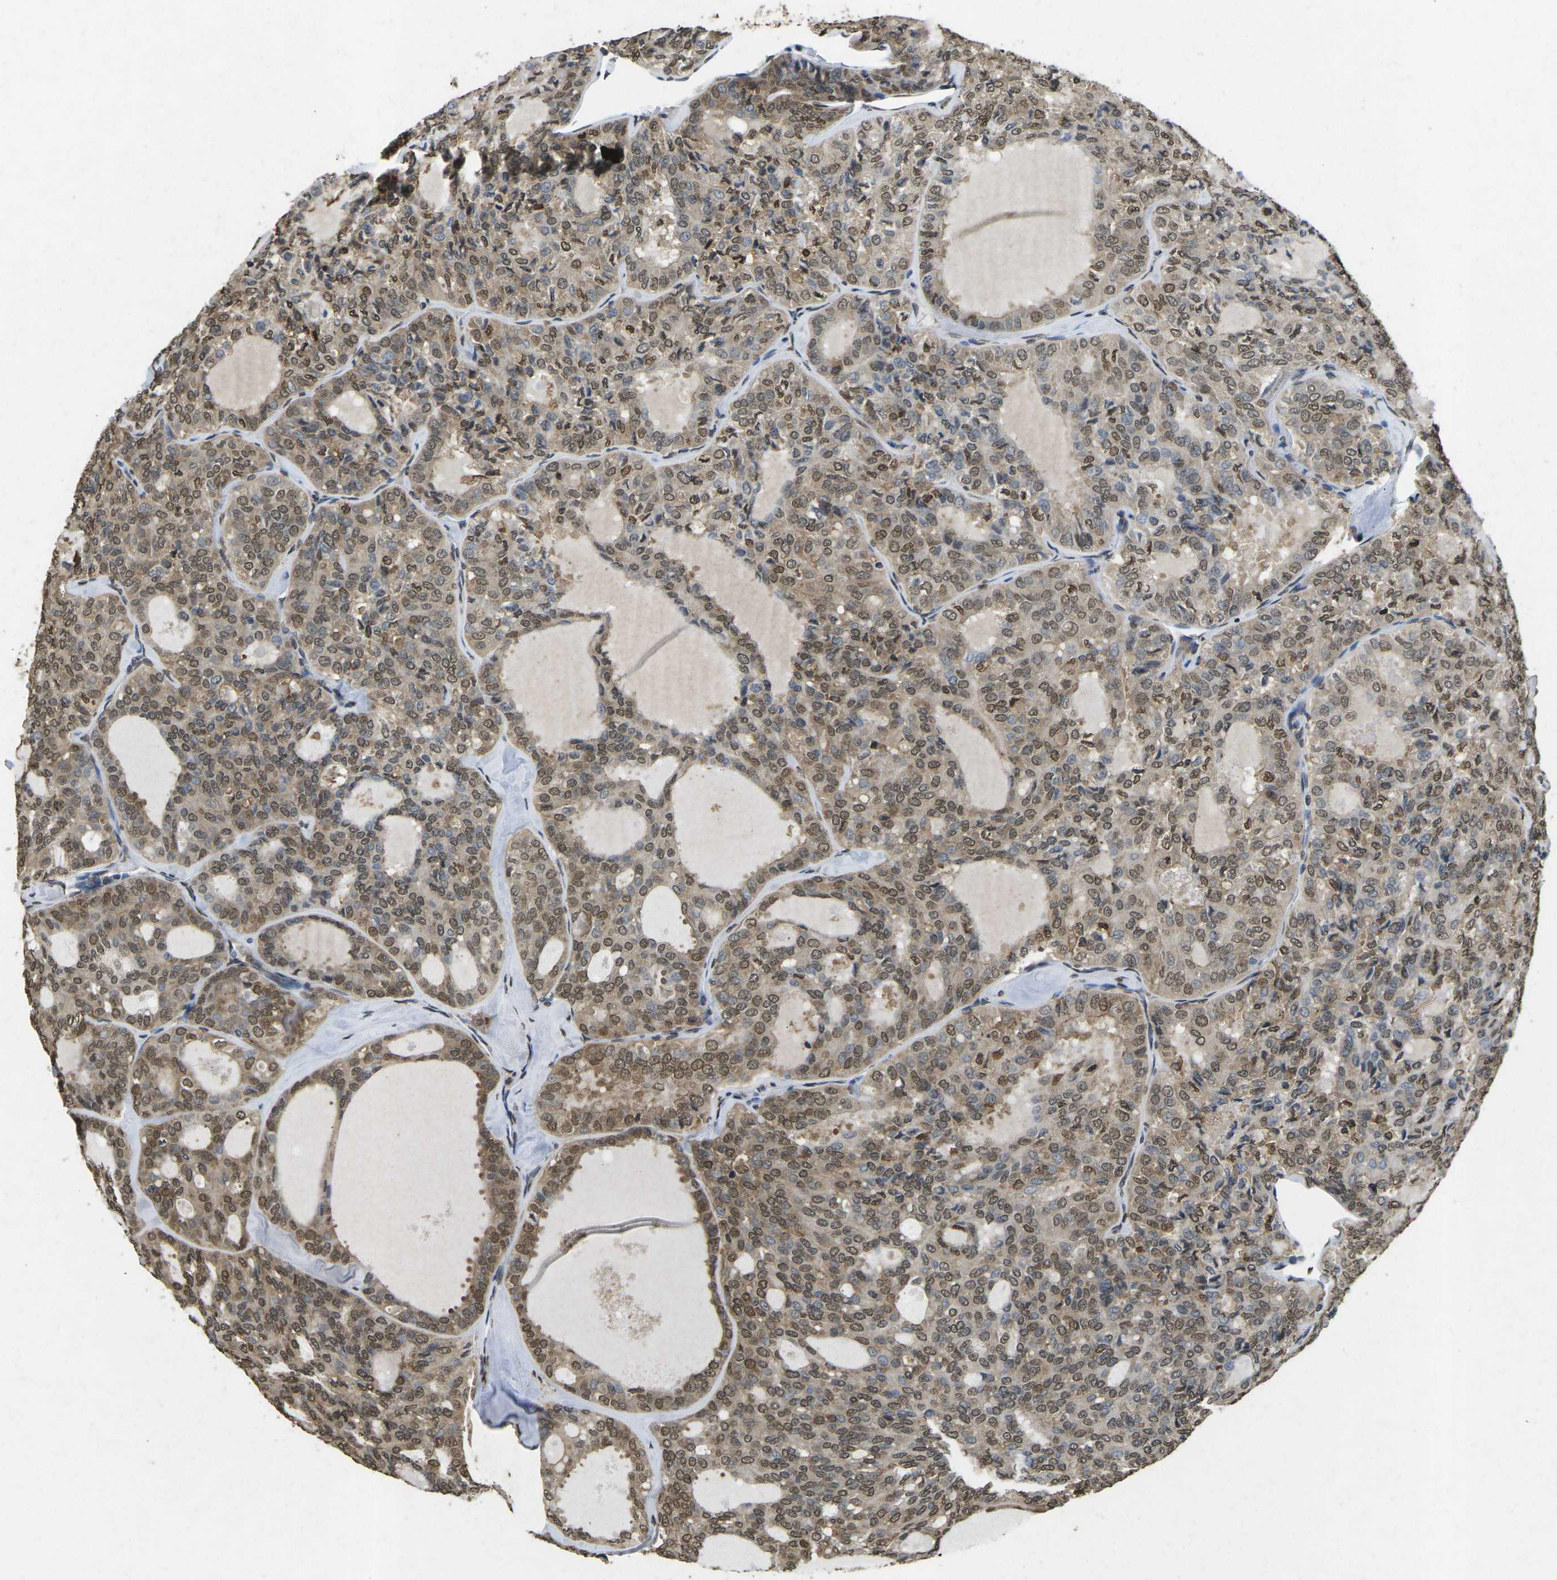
{"staining": {"intensity": "moderate", "quantity": ">75%", "location": "cytoplasmic/membranous,nuclear"}, "tissue": "thyroid cancer", "cell_type": "Tumor cells", "image_type": "cancer", "snomed": [{"axis": "morphology", "description": "Follicular adenoma carcinoma, NOS"}, {"axis": "topography", "description": "Thyroid gland"}], "caption": "Immunohistochemistry (IHC) micrograph of human thyroid follicular adenoma carcinoma stained for a protein (brown), which reveals medium levels of moderate cytoplasmic/membranous and nuclear positivity in about >75% of tumor cells.", "gene": "SCNN1B", "patient": {"sex": "male", "age": 75}}